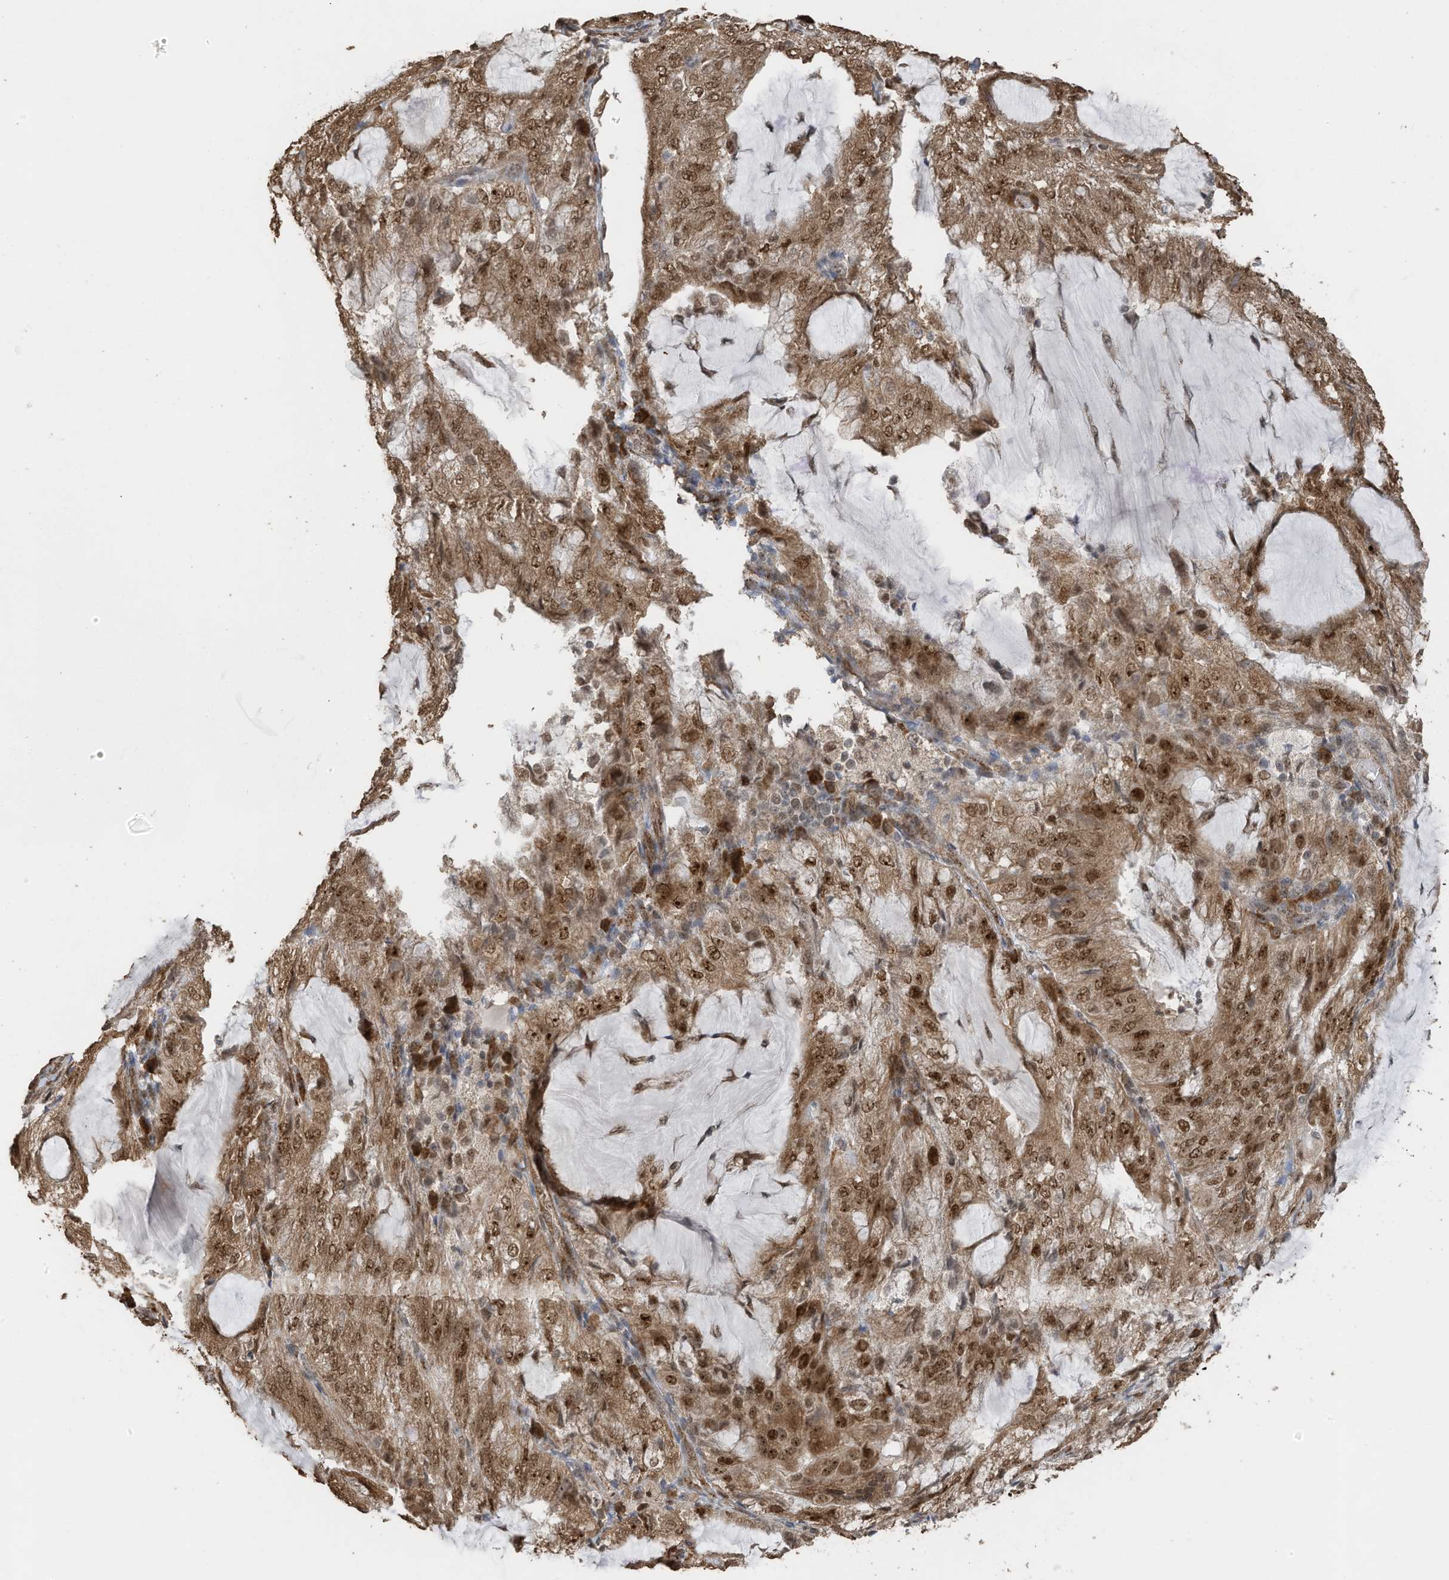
{"staining": {"intensity": "moderate", "quantity": ">75%", "location": "cytoplasmic/membranous,nuclear"}, "tissue": "endometrial cancer", "cell_type": "Tumor cells", "image_type": "cancer", "snomed": [{"axis": "morphology", "description": "Adenocarcinoma, NOS"}, {"axis": "topography", "description": "Endometrium"}], "caption": "IHC photomicrograph of neoplastic tissue: endometrial cancer stained using IHC reveals medium levels of moderate protein expression localized specifically in the cytoplasmic/membranous and nuclear of tumor cells, appearing as a cytoplasmic/membranous and nuclear brown color.", "gene": "ERLEC1", "patient": {"sex": "female", "age": 81}}